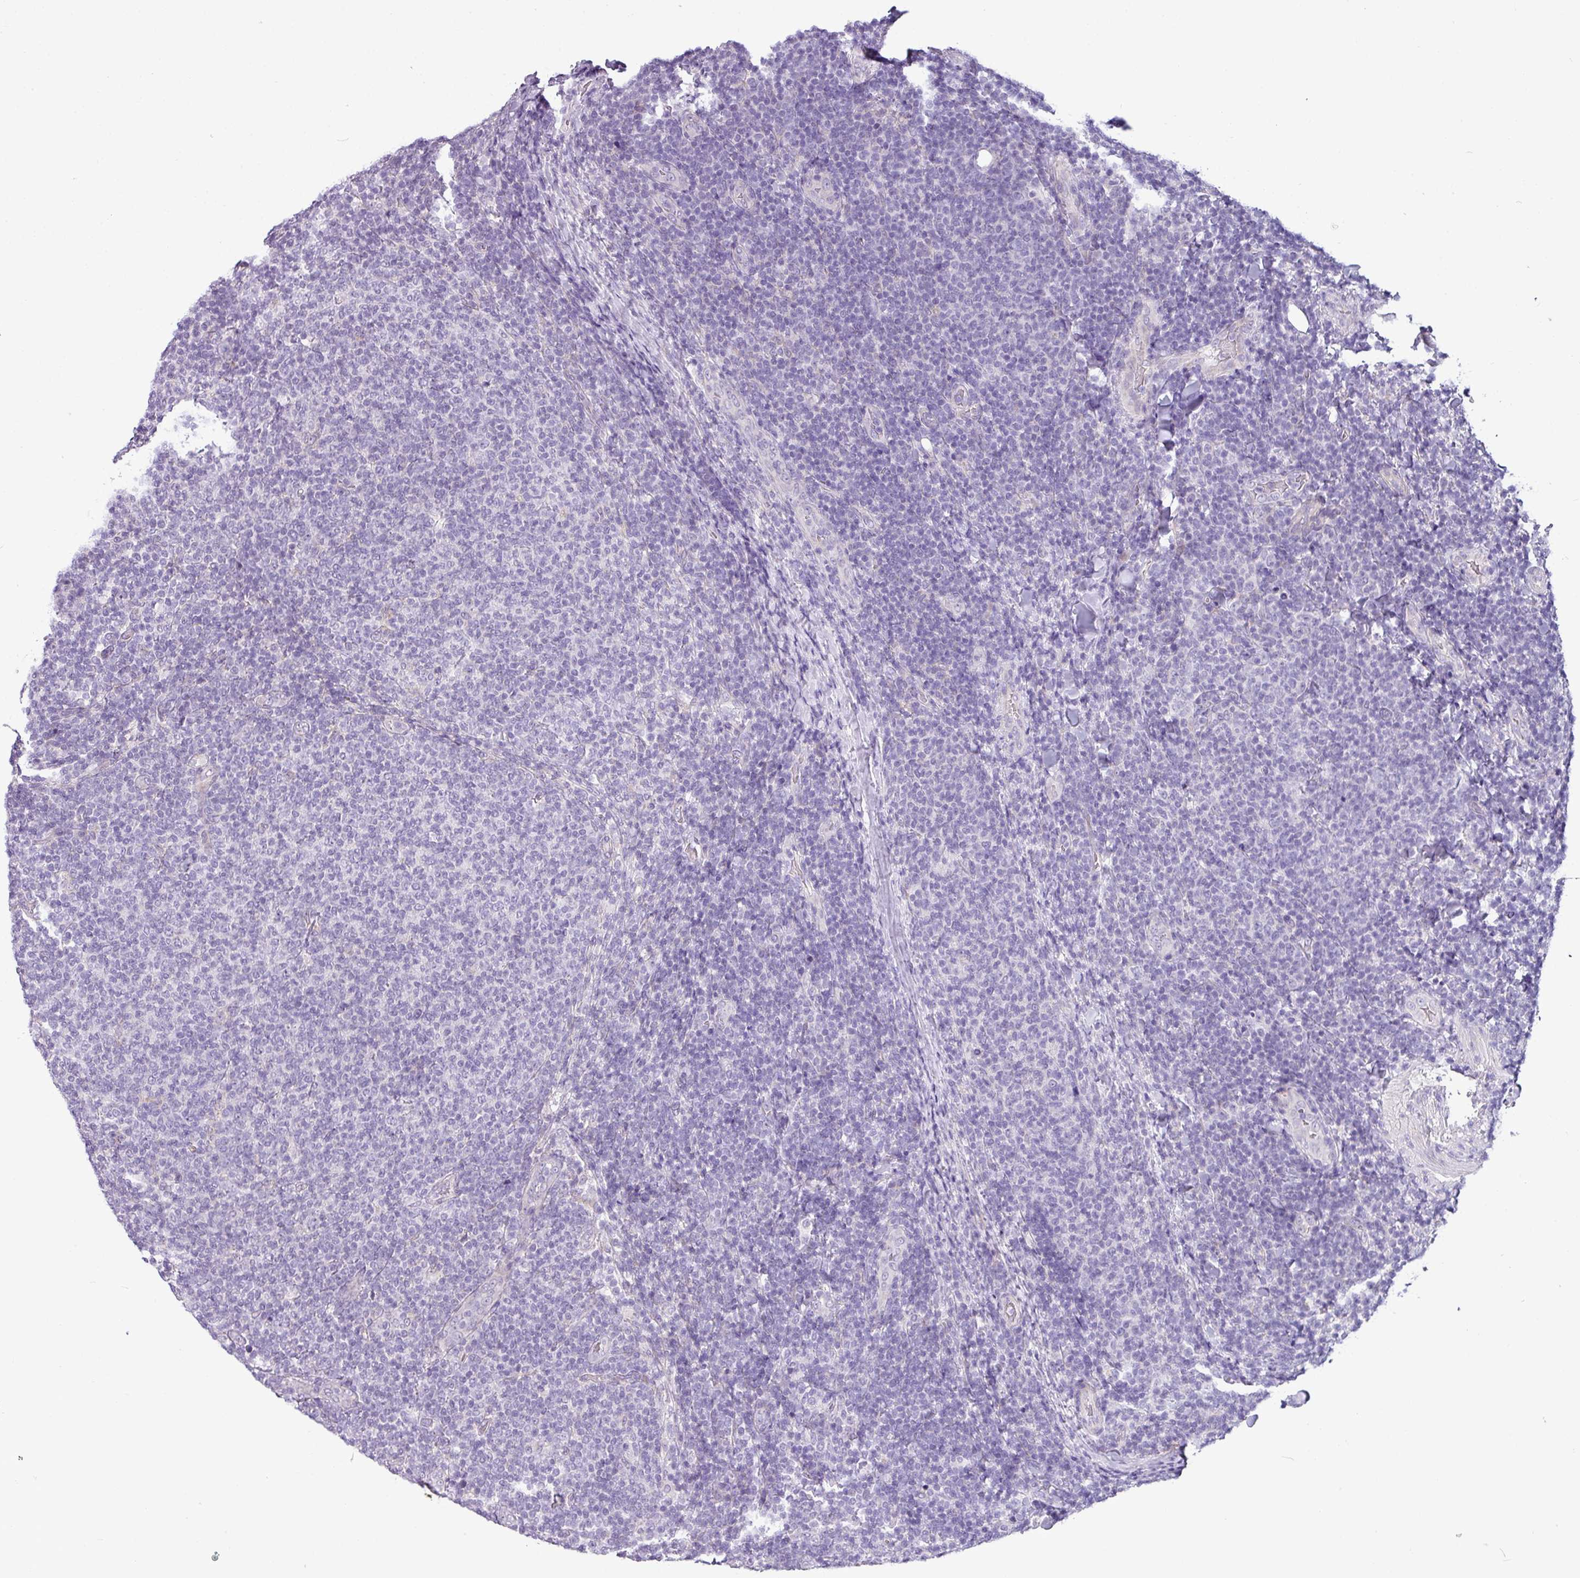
{"staining": {"intensity": "negative", "quantity": "none", "location": "none"}, "tissue": "lymphoma", "cell_type": "Tumor cells", "image_type": "cancer", "snomed": [{"axis": "morphology", "description": "Malignant lymphoma, non-Hodgkin's type, Low grade"}, {"axis": "topography", "description": "Lymph node"}], "caption": "High power microscopy photomicrograph of an immunohistochemistry (IHC) histopathology image of low-grade malignant lymphoma, non-Hodgkin's type, revealing no significant positivity in tumor cells. Nuclei are stained in blue.", "gene": "TOR1AIP2", "patient": {"sex": "male", "age": 66}}